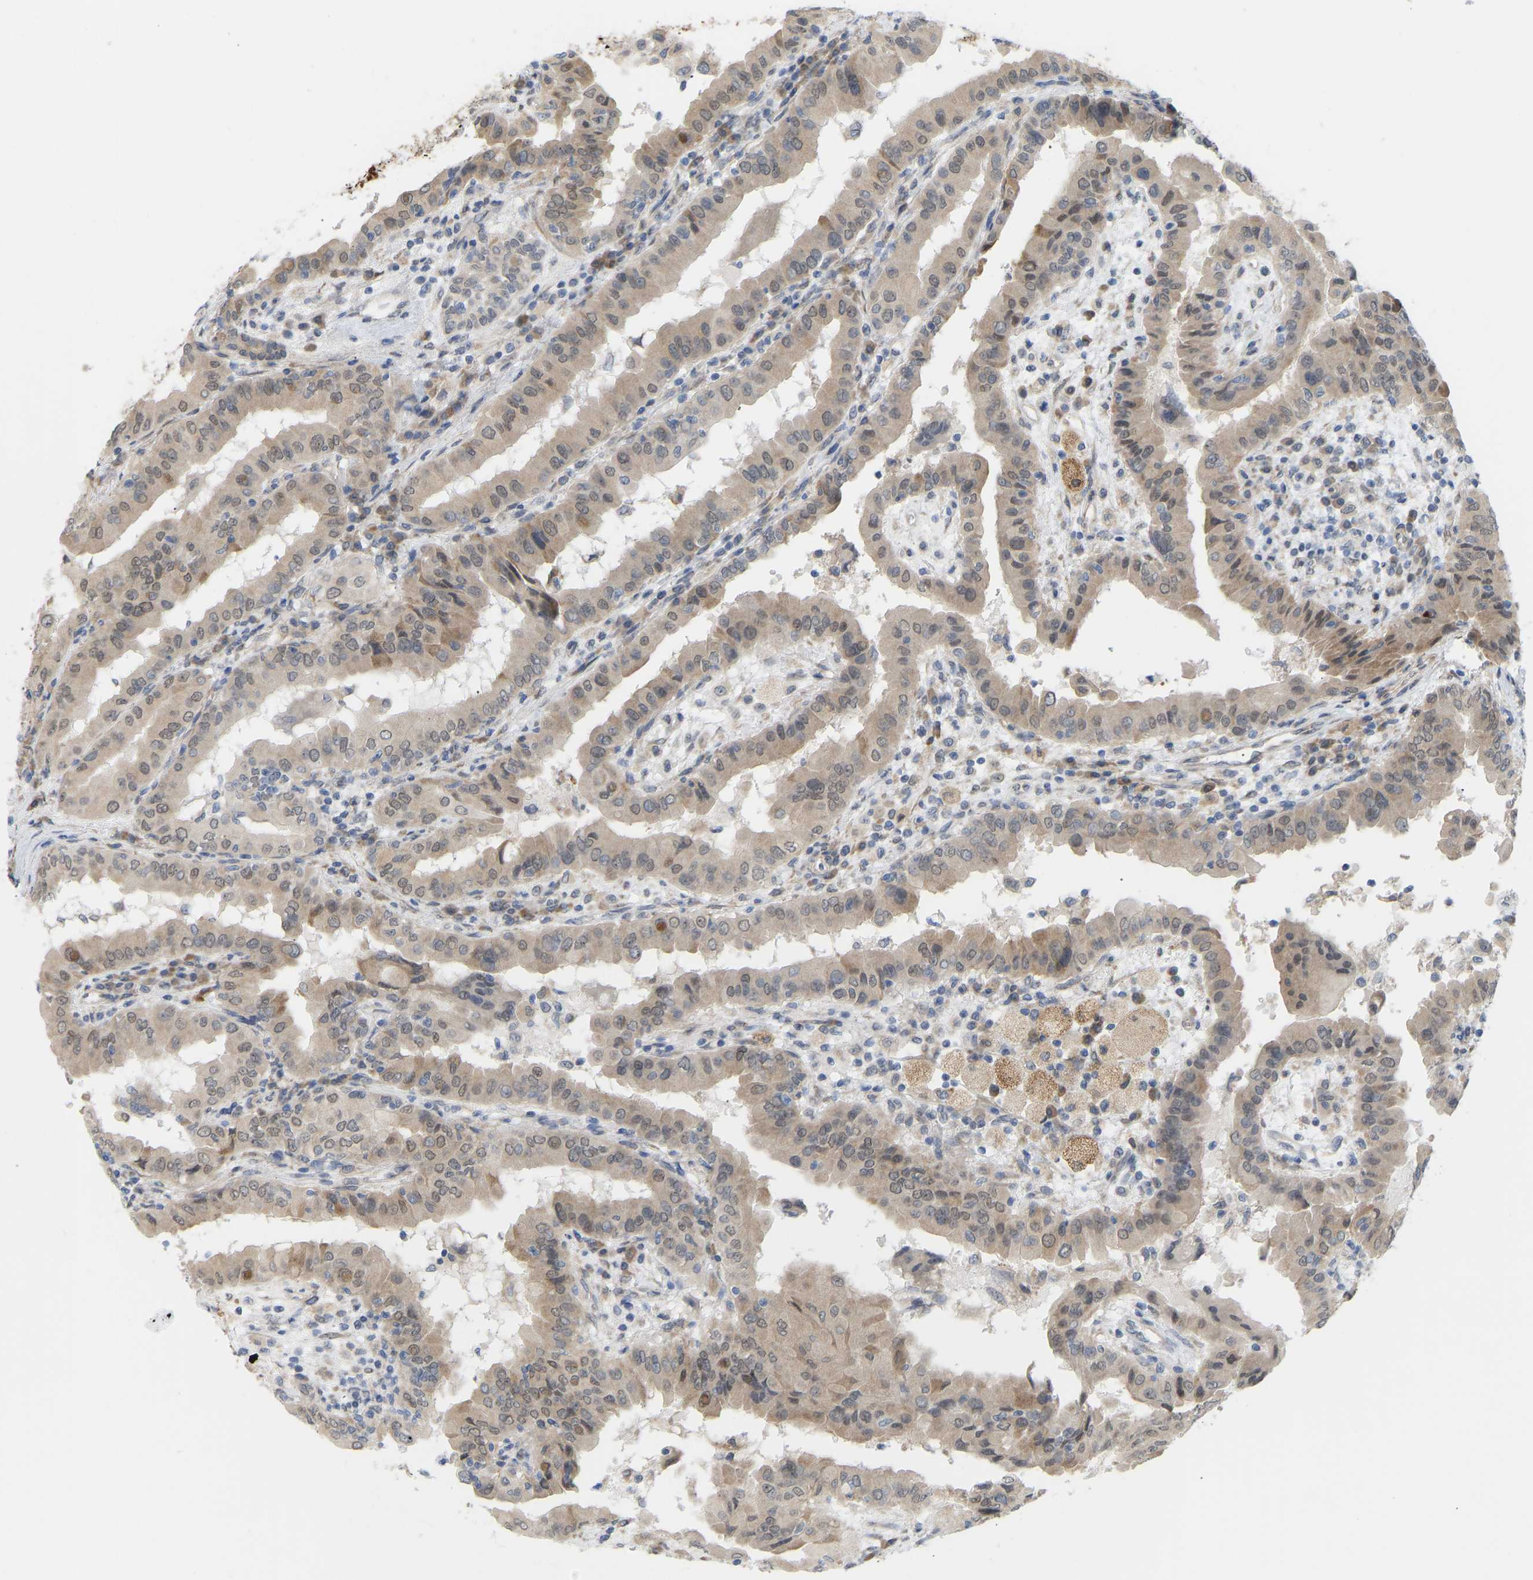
{"staining": {"intensity": "weak", "quantity": ">75%", "location": "cytoplasmic/membranous"}, "tissue": "thyroid cancer", "cell_type": "Tumor cells", "image_type": "cancer", "snomed": [{"axis": "morphology", "description": "Papillary adenocarcinoma, NOS"}, {"axis": "topography", "description": "Thyroid gland"}], "caption": "Protein expression analysis of thyroid cancer reveals weak cytoplasmic/membranous expression in approximately >75% of tumor cells. (IHC, brightfield microscopy, high magnification).", "gene": "BEND3", "patient": {"sex": "male", "age": 33}}